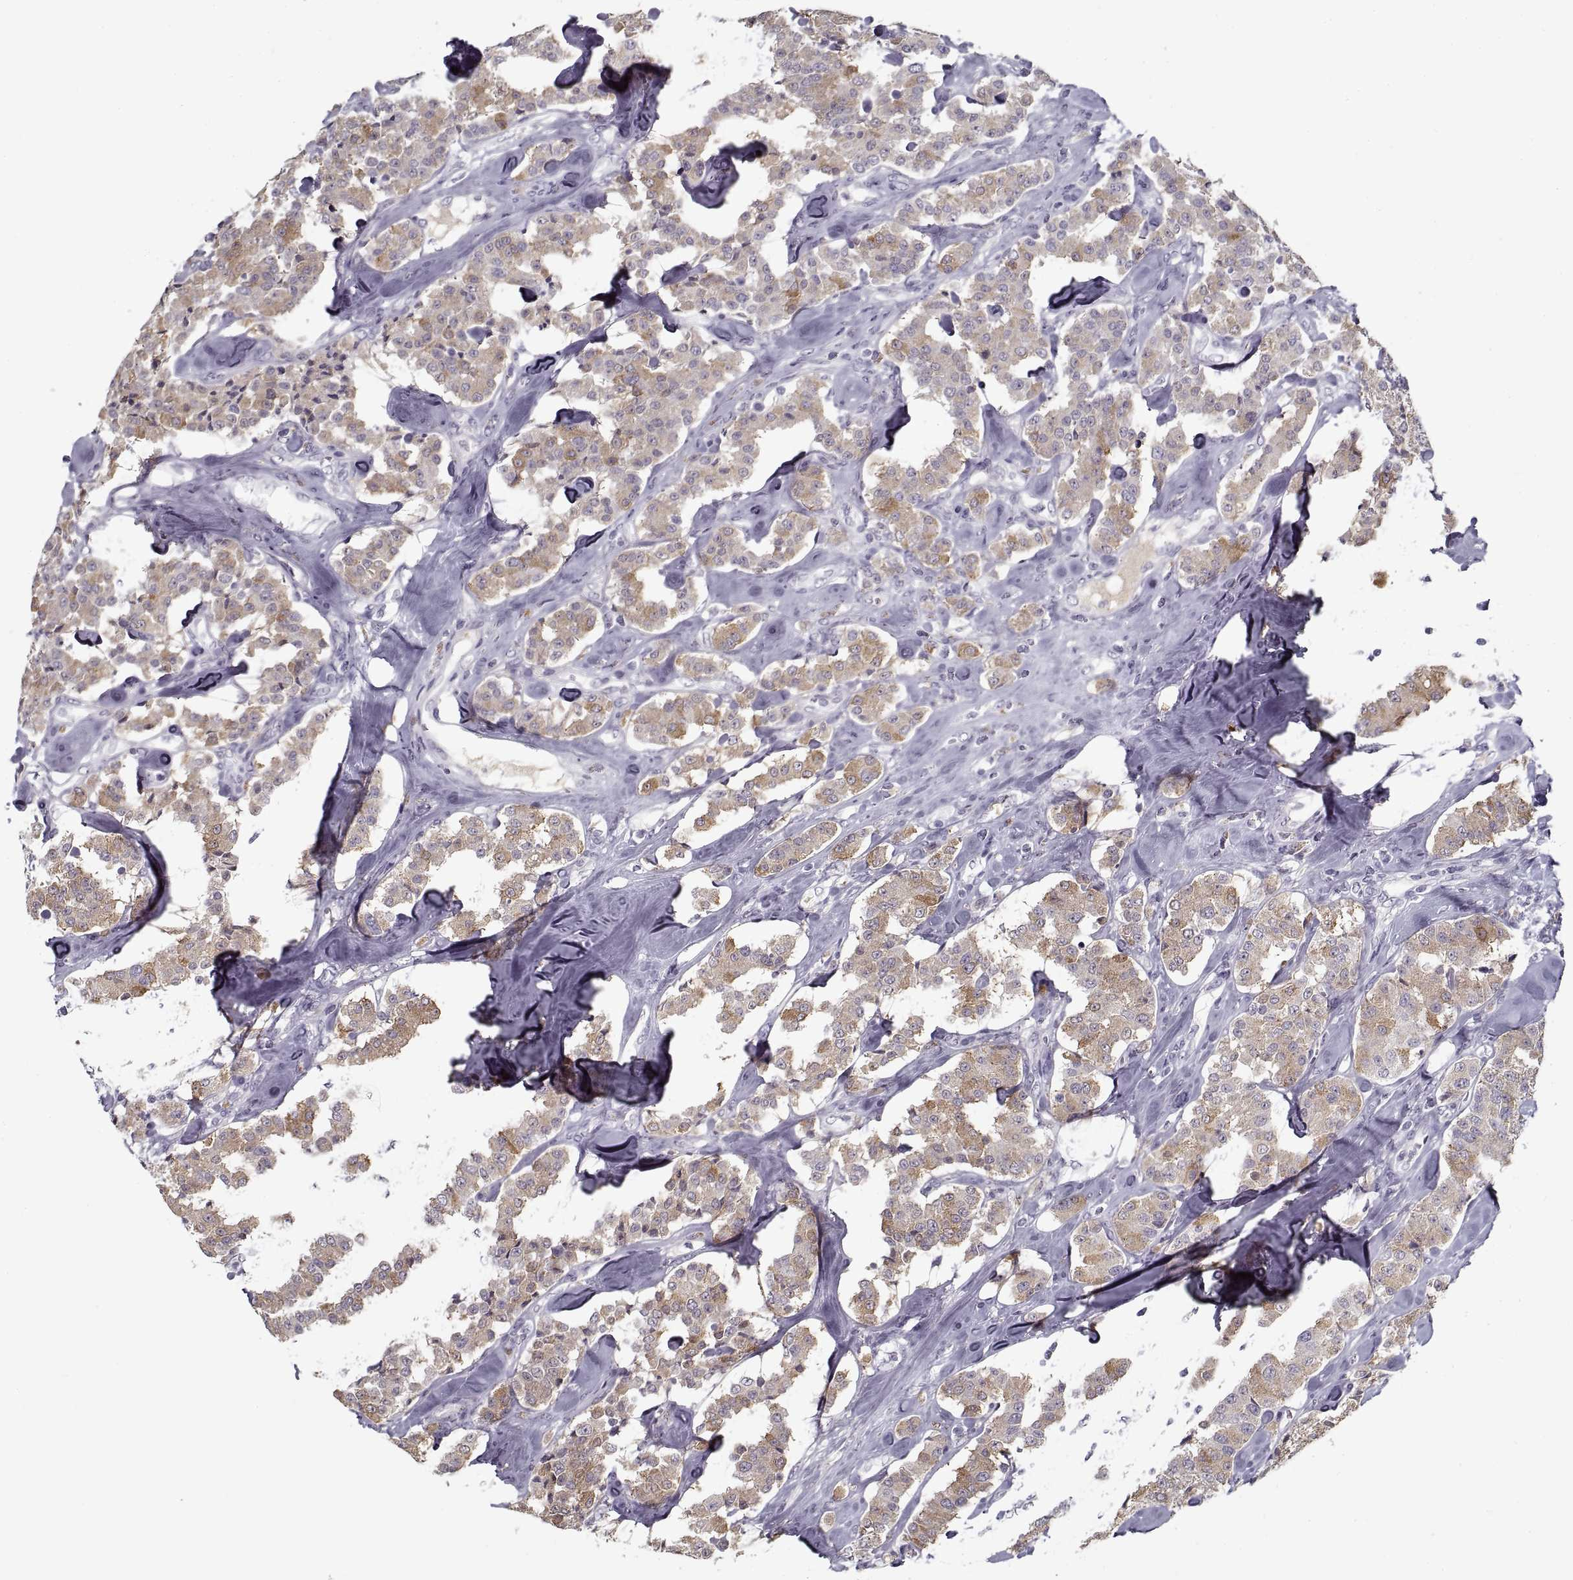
{"staining": {"intensity": "moderate", "quantity": "25%-75%", "location": "cytoplasmic/membranous"}, "tissue": "carcinoid", "cell_type": "Tumor cells", "image_type": "cancer", "snomed": [{"axis": "morphology", "description": "Carcinoid, malignant, NOS"}, {"axis": "topography", "description": "Pancreas"}], "caption": "Immunohistochemical staining of human carcinoid (malignant) displays moderate cytoplasmic/membranous protein positivity in about 25%-75% of tumor cells.", "gene": "GAD2", "patient": {"sex": "male", "age": 41}}